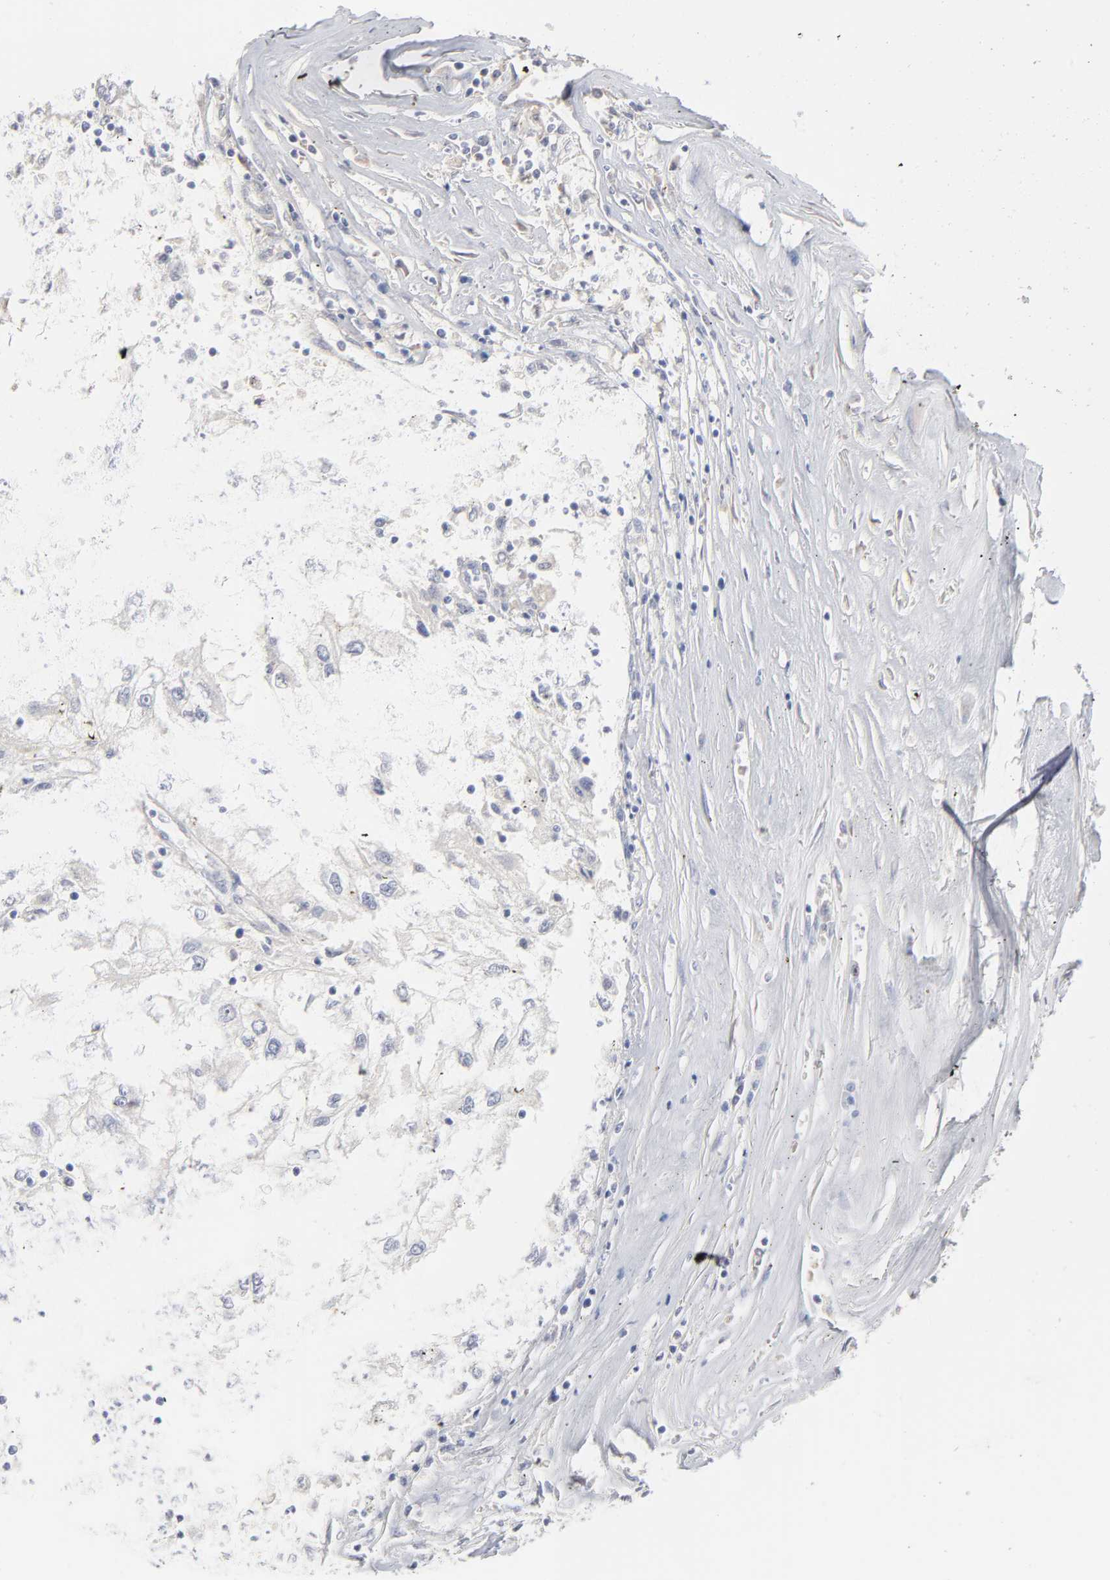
{"staining": {"intensity": "weak", "quantity": "<25%", "location": "cytoplasmic/membranous"}, "tissue": "renal cancer", "cell_type": "Tumor cells", "image_type": "cancer", "snomed": [{"axis": "morphology", "description": "Normal tissue, NOS"}, {"axis": "morphology", "description": "Adenocarcinoma, NOS"}, {"axis": "topography", "description": "Kidney"}], "caption": "DAB (3,3'-diaminobenzidine) immunohistochemical staining of renal adenocarcinoma shows no significant positivity in tumor cells.", "gene": "DNAL4", "patient": {"sex": "male", "age": 71}}